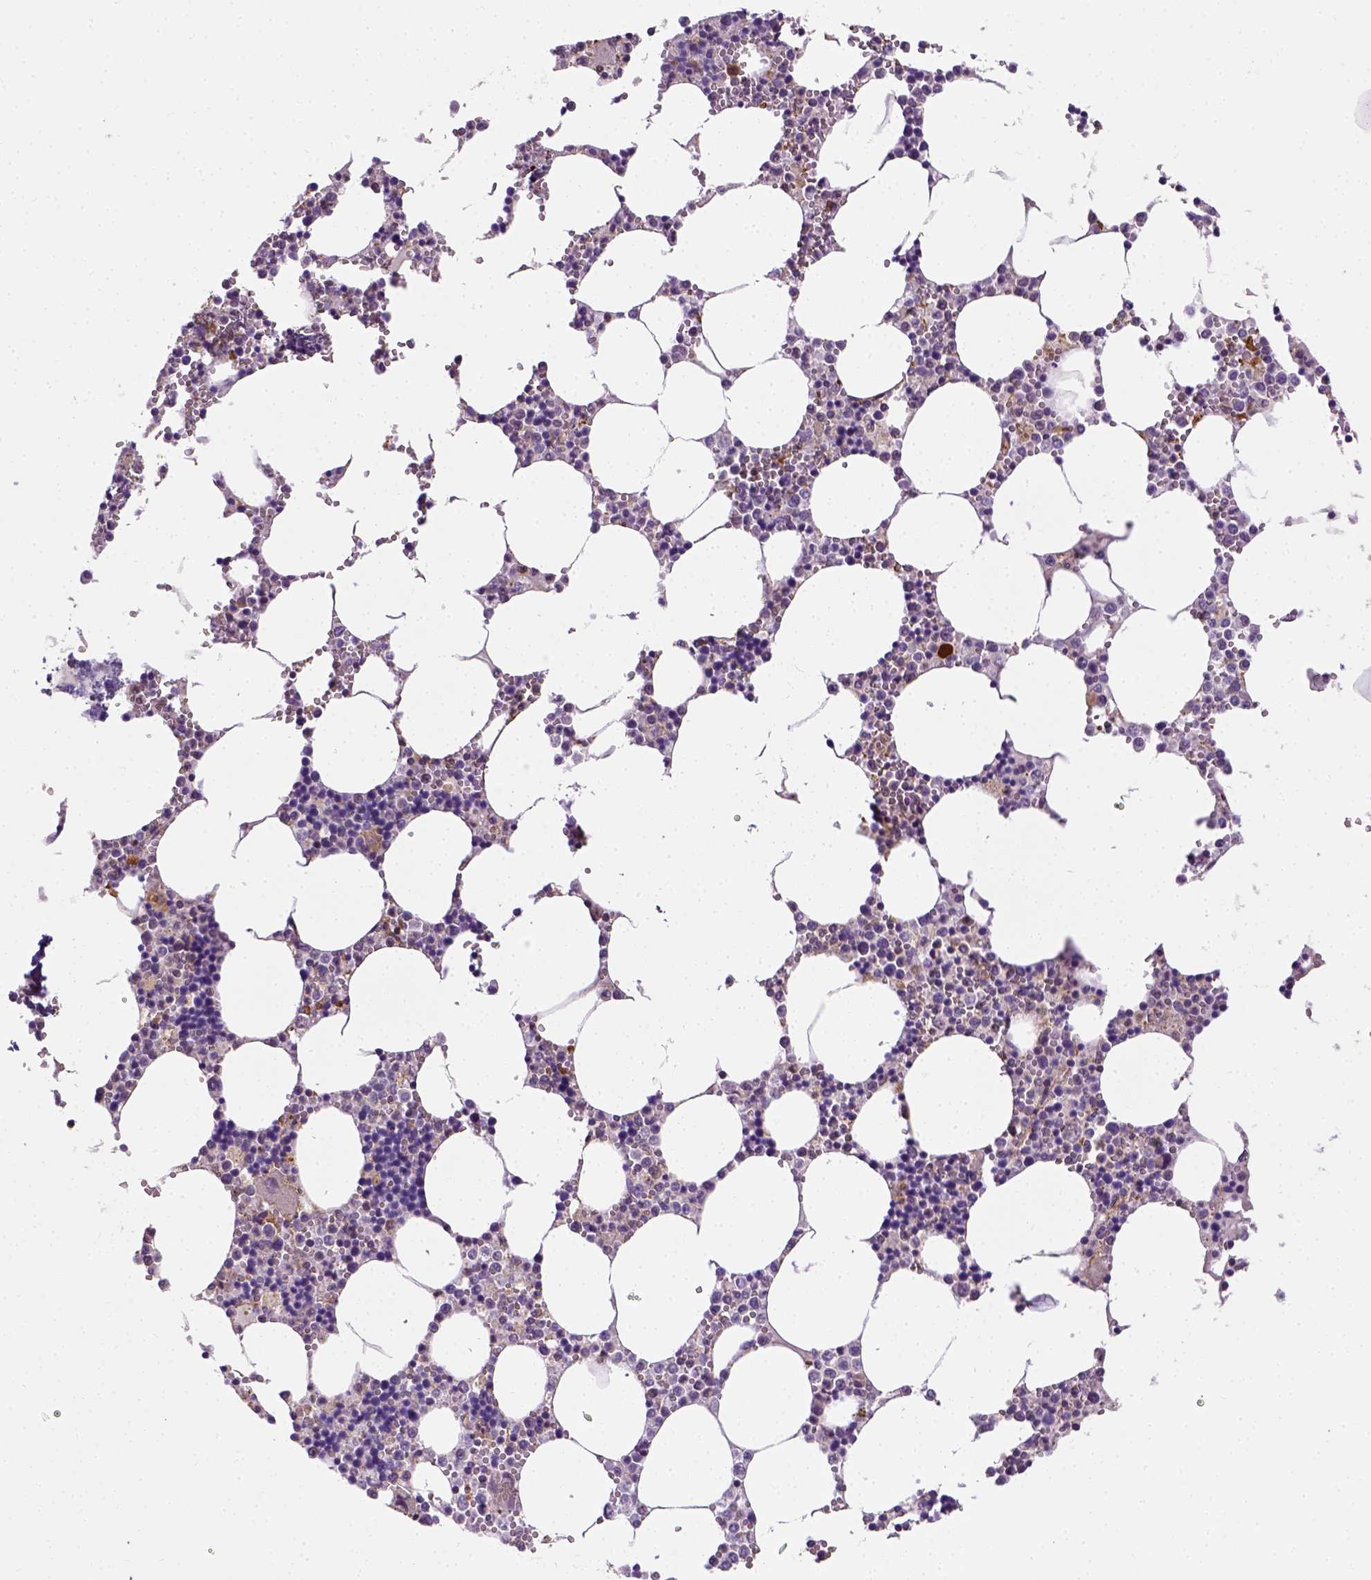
{"staining": {"intensity": "strong", "quantity": "<25%", "location": "cytoplasmic/membranous"}, "tissue": "bone marrow", "cell_type": "Hematopoietic cells", "image_type": "normal", "snomed": [{"axis": "morphology", "description": "Normal tissue, NOS"}, {"axis": "topography", "description": "Bone marrow"}], "caption": "Protein staining exhibits strong cytoplasmic/membranous staining in about <25% of hematopoietic cells in unremarkable bone marrow. The staining is performed using DAB (3,3'-diaminobenzidine) brown chromogen to label protein expression. The nuclei are counter-stained blue using hematoxylin.", "gene": "MATK", "patient": {"sex": "male", "age": 54}}